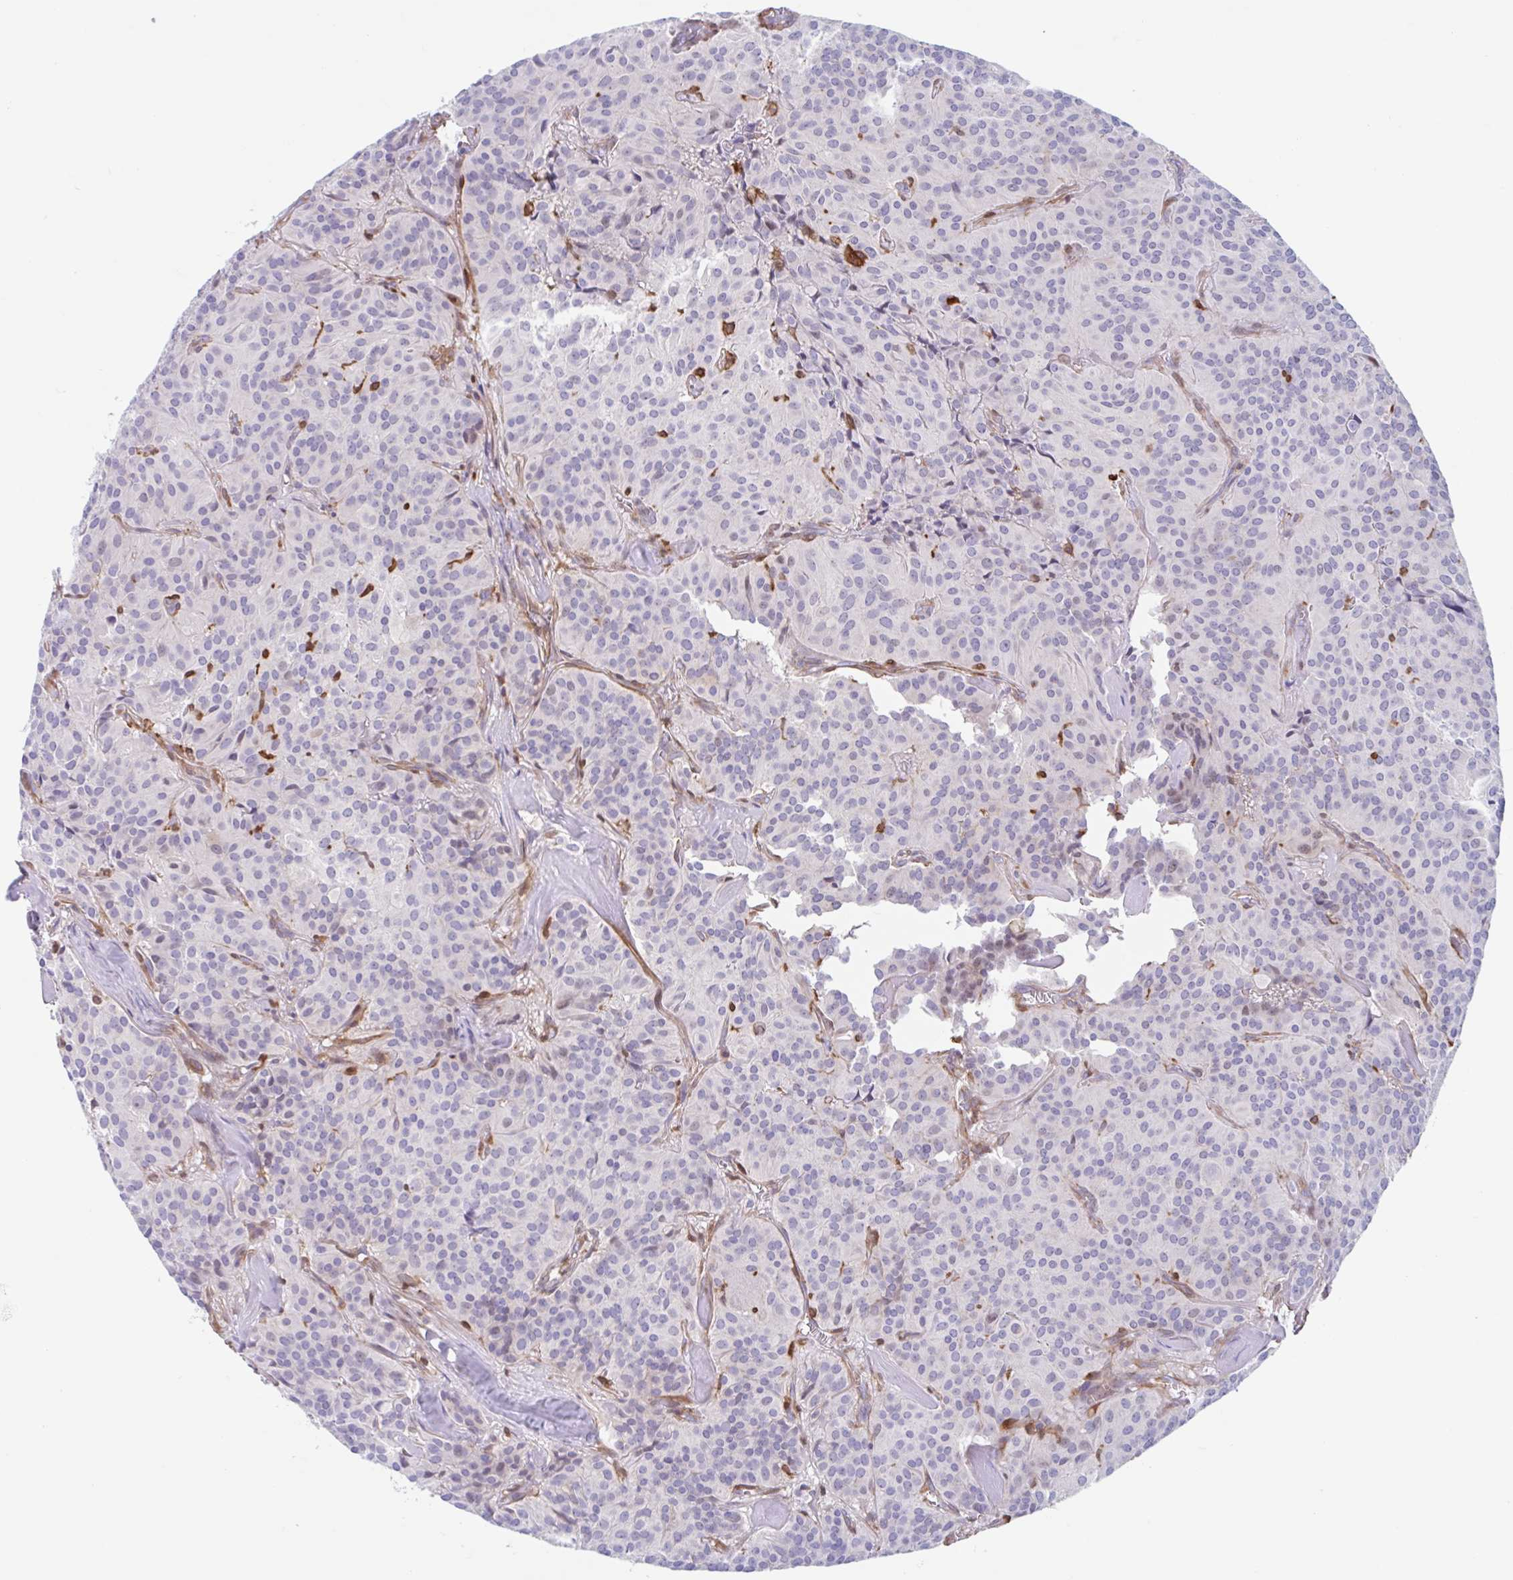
{"staining": {"intensity": "negative", "quantity": "none", "location": "none"}, "tissue": "glioma", "cell_type": "Tumor cells", "image_type": "cancer", "snomed": [{"axis": "morphology", "description": "Glioma, malignant, Low grade"}, {"axis": "topography", "description": "Brain"}], "caption": "A high-resolution histopathology image shows immunohistochemistry staining of malignant low-grade glioma, which demonstrates no significant expression in tumor cells. The staining is performed using DAB (3,3'-diaminobenzidine) brown chromogen with nuclei counter-stained in using hematoxylin.", "gene": "EFHD1", "patient": {"sex": "male", "age": 42}}